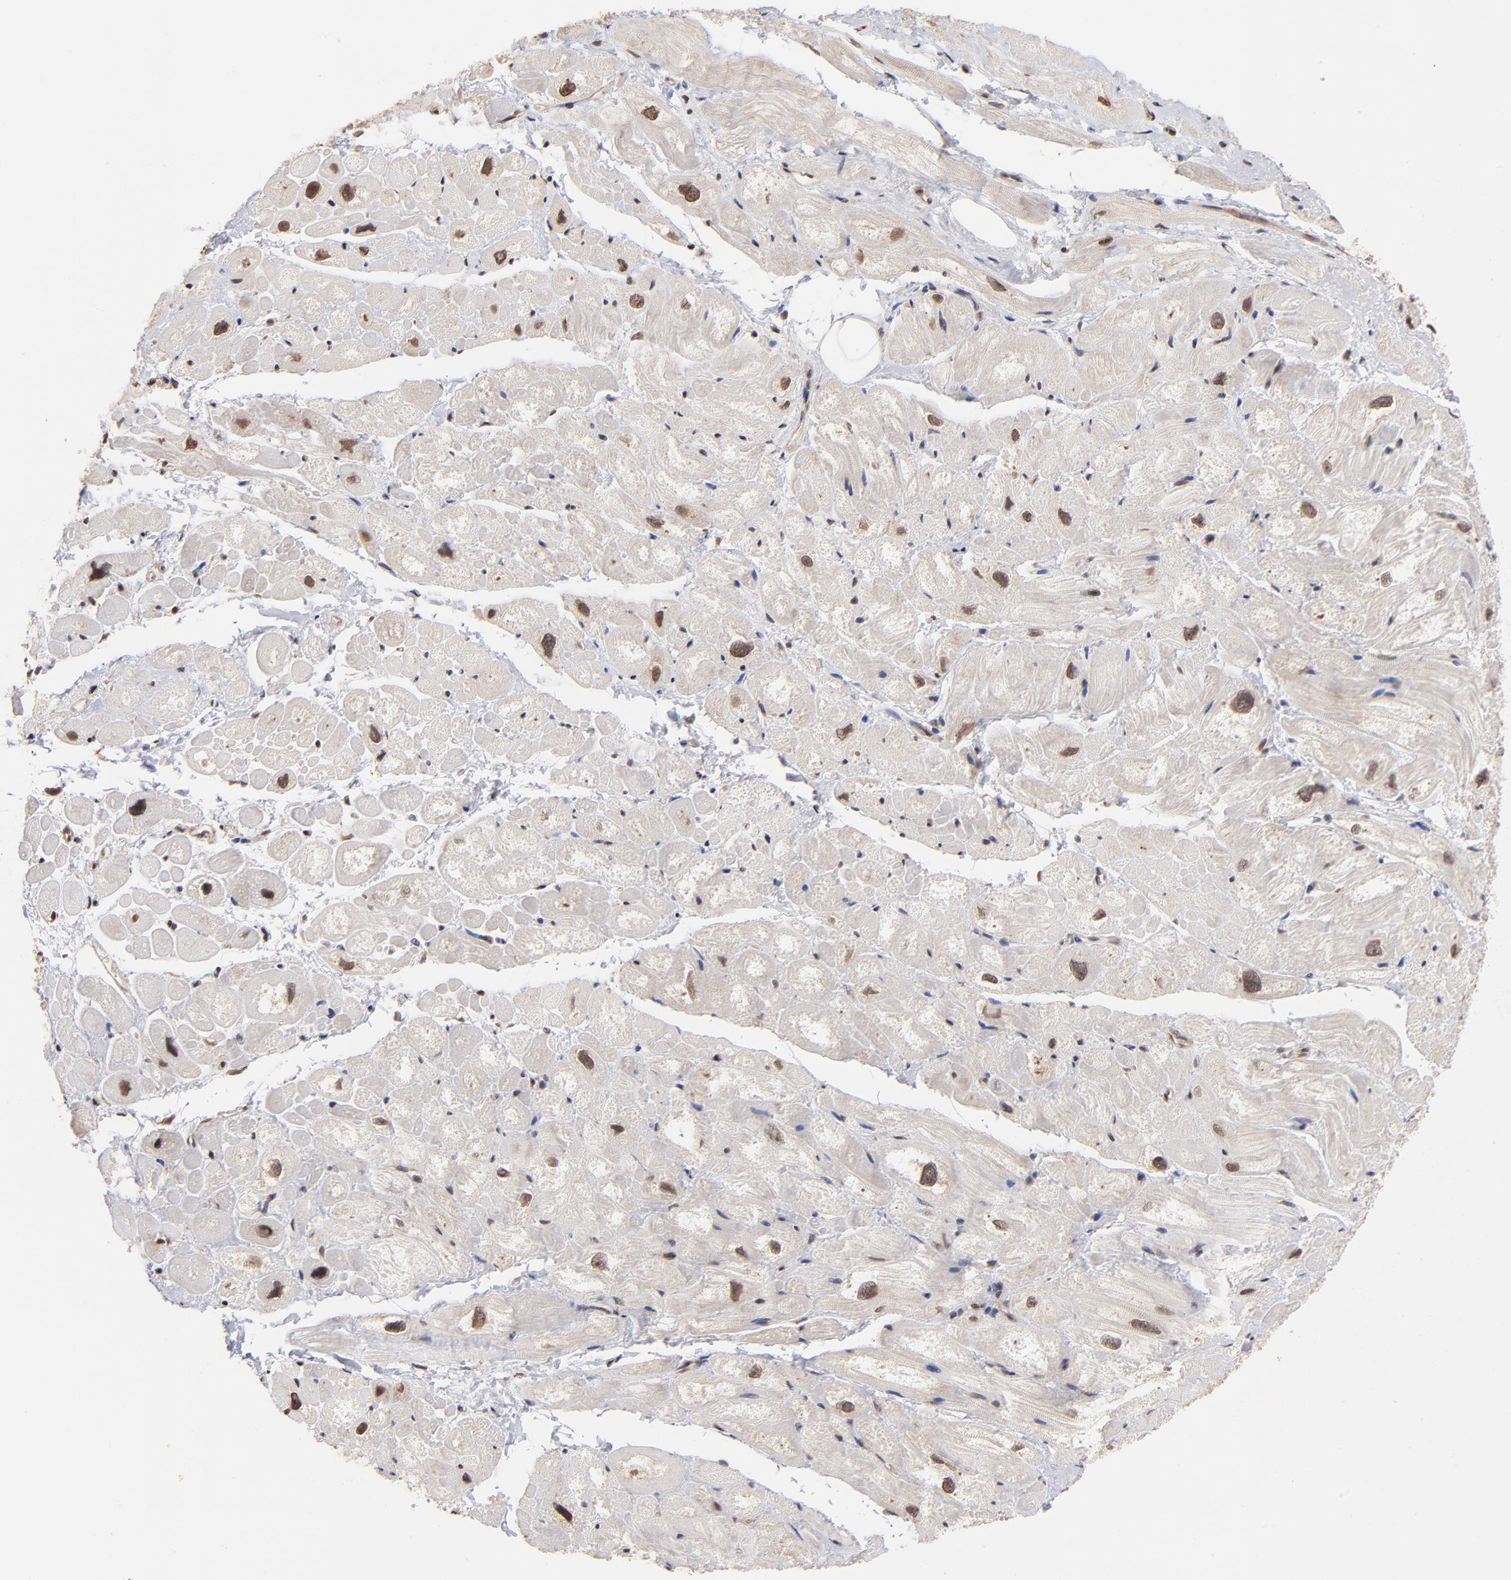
{"staining": {"intensity": "moderate", "quantity": "<25%", "location": "nuclear"}, "tissue": "heart muscle", "cell_type": "Cardiomyocytes", "image_type": "normal", "snomed": [{"axis": "morphology", "description": "Normal tissue, NOS"}, {"axis": "topography", "description": "Heart"}], "caption": "A low amount of moderate nuclear expression is seen in approximately <25% of cardiomyocytes in normal heart muscle.", "gene": "BRPF1", "patient": {"sex": "male", "age": 49}}